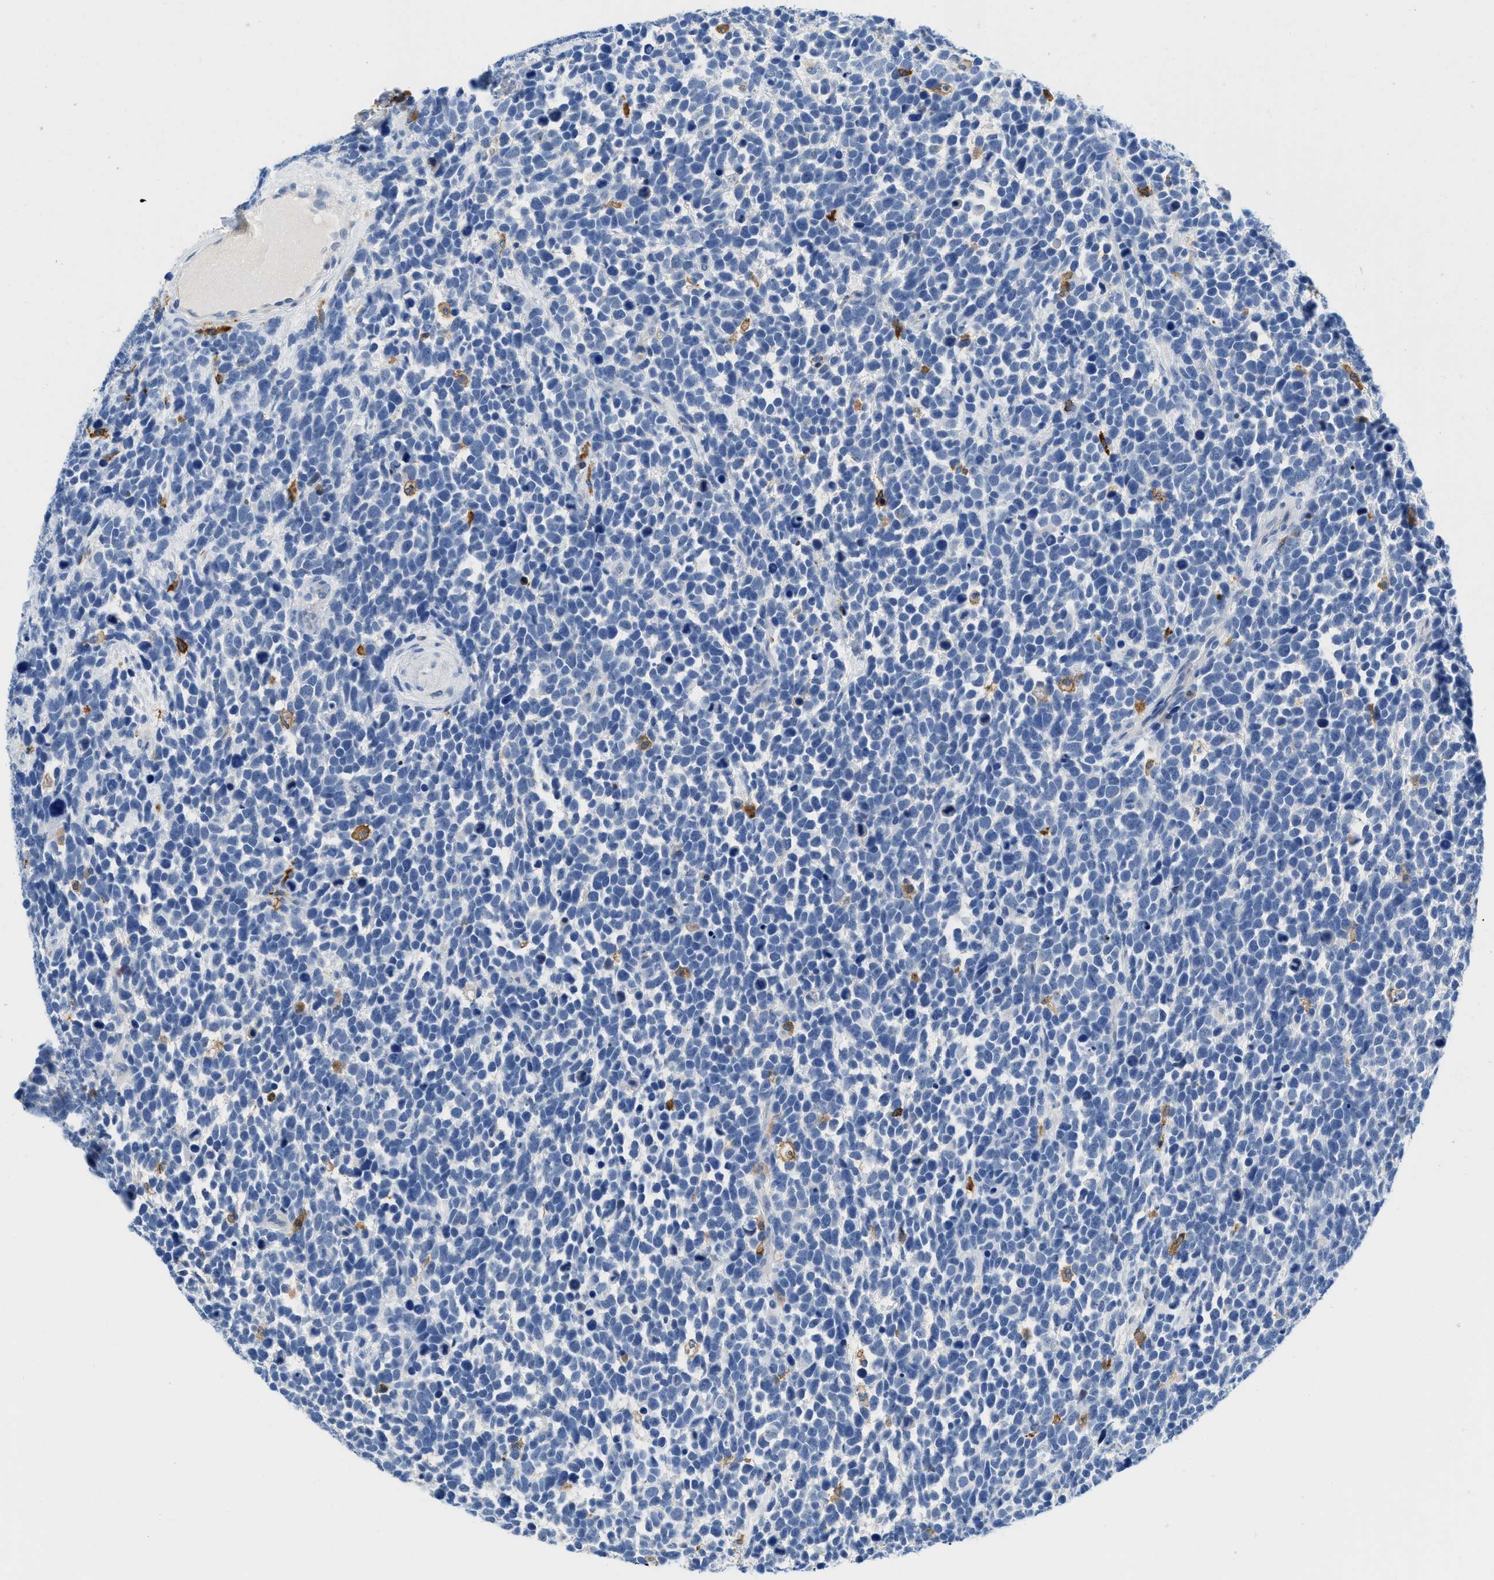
{"staining": {"intensity": "negative", "quantity": "none", "location": "none"}, "tissue": "urothelial cancer", "cell_type": "Tumor cells", "image_type": "cancer", "snomed": [{"axis": "morphology", "description": "Urothelial carcinoma, High grade"}, {"axis": "topography", "description": "Urinary bladder"}], "caption": "The immunohistochemistry (IHC) image has no significant expression in tumor cells of high-grade urothelial carcinoma tissue.", "gene": "CD226", "patient": {"sex": "female", "age": 82}}